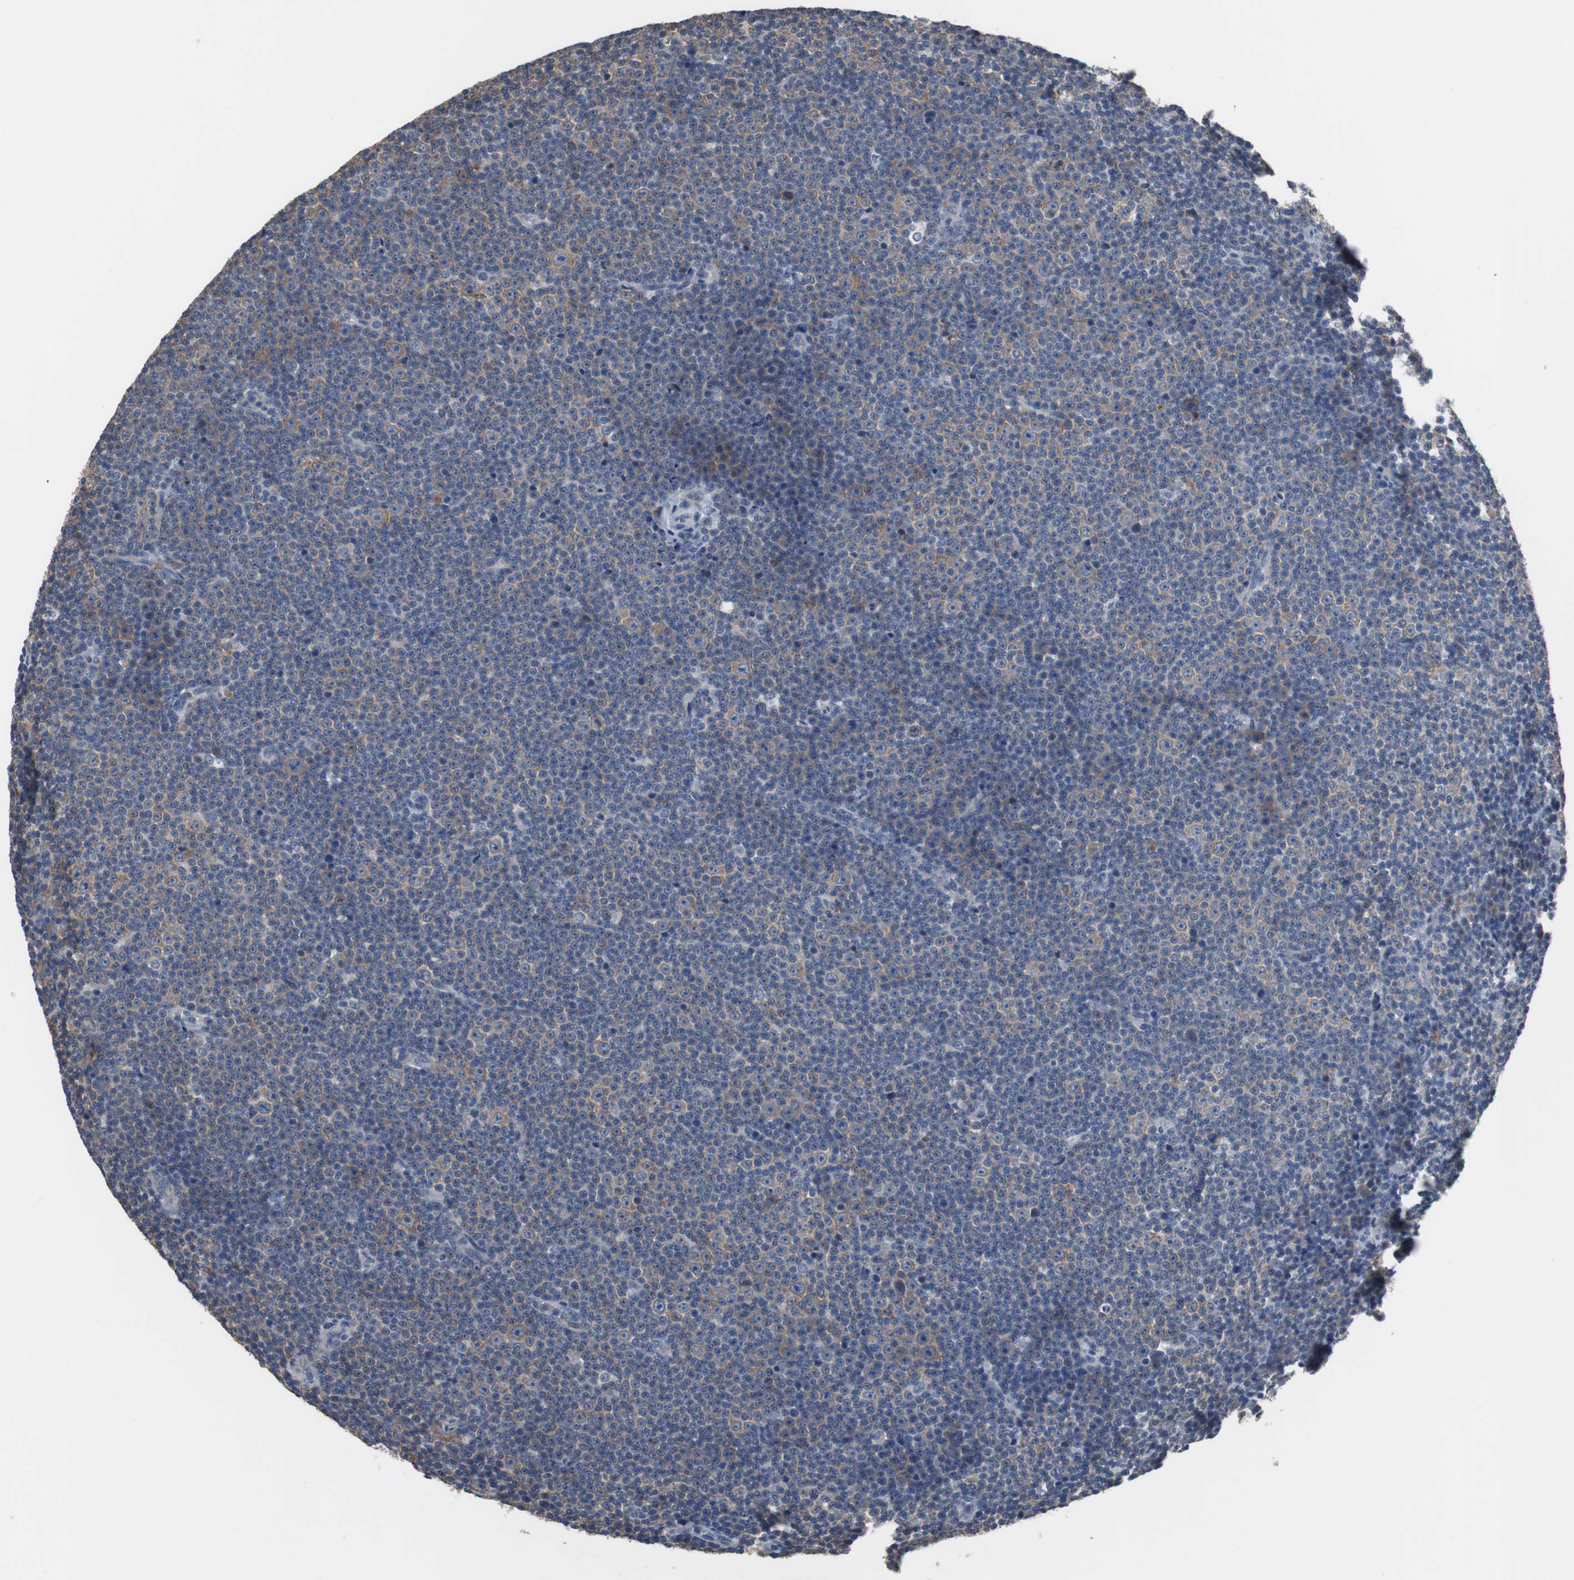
{"staining": {"intensity": "moderate", "quantity": "<25%", "location": "cytoplasmic/membranous"}, "tissue": "lymphoma", "cell_type": "Tumor cells", "image_type": "cancer", "snomed": [{"axis": "morphology", "description": "Malignant lymphoma, non-Hodgkin's type, Low grade"}, {"axis": "topography", "description": "Lymph node"}], "caption": "About <25% of tumor cells in low-grade malignant lymphoma, non-Hodgkin's type display moderate cytoplasmic/membranous protein positivity as visualized by brown immunohistochemical staining.", "gene": "USP10", "patient": {"sex": "female", "age": 67}}